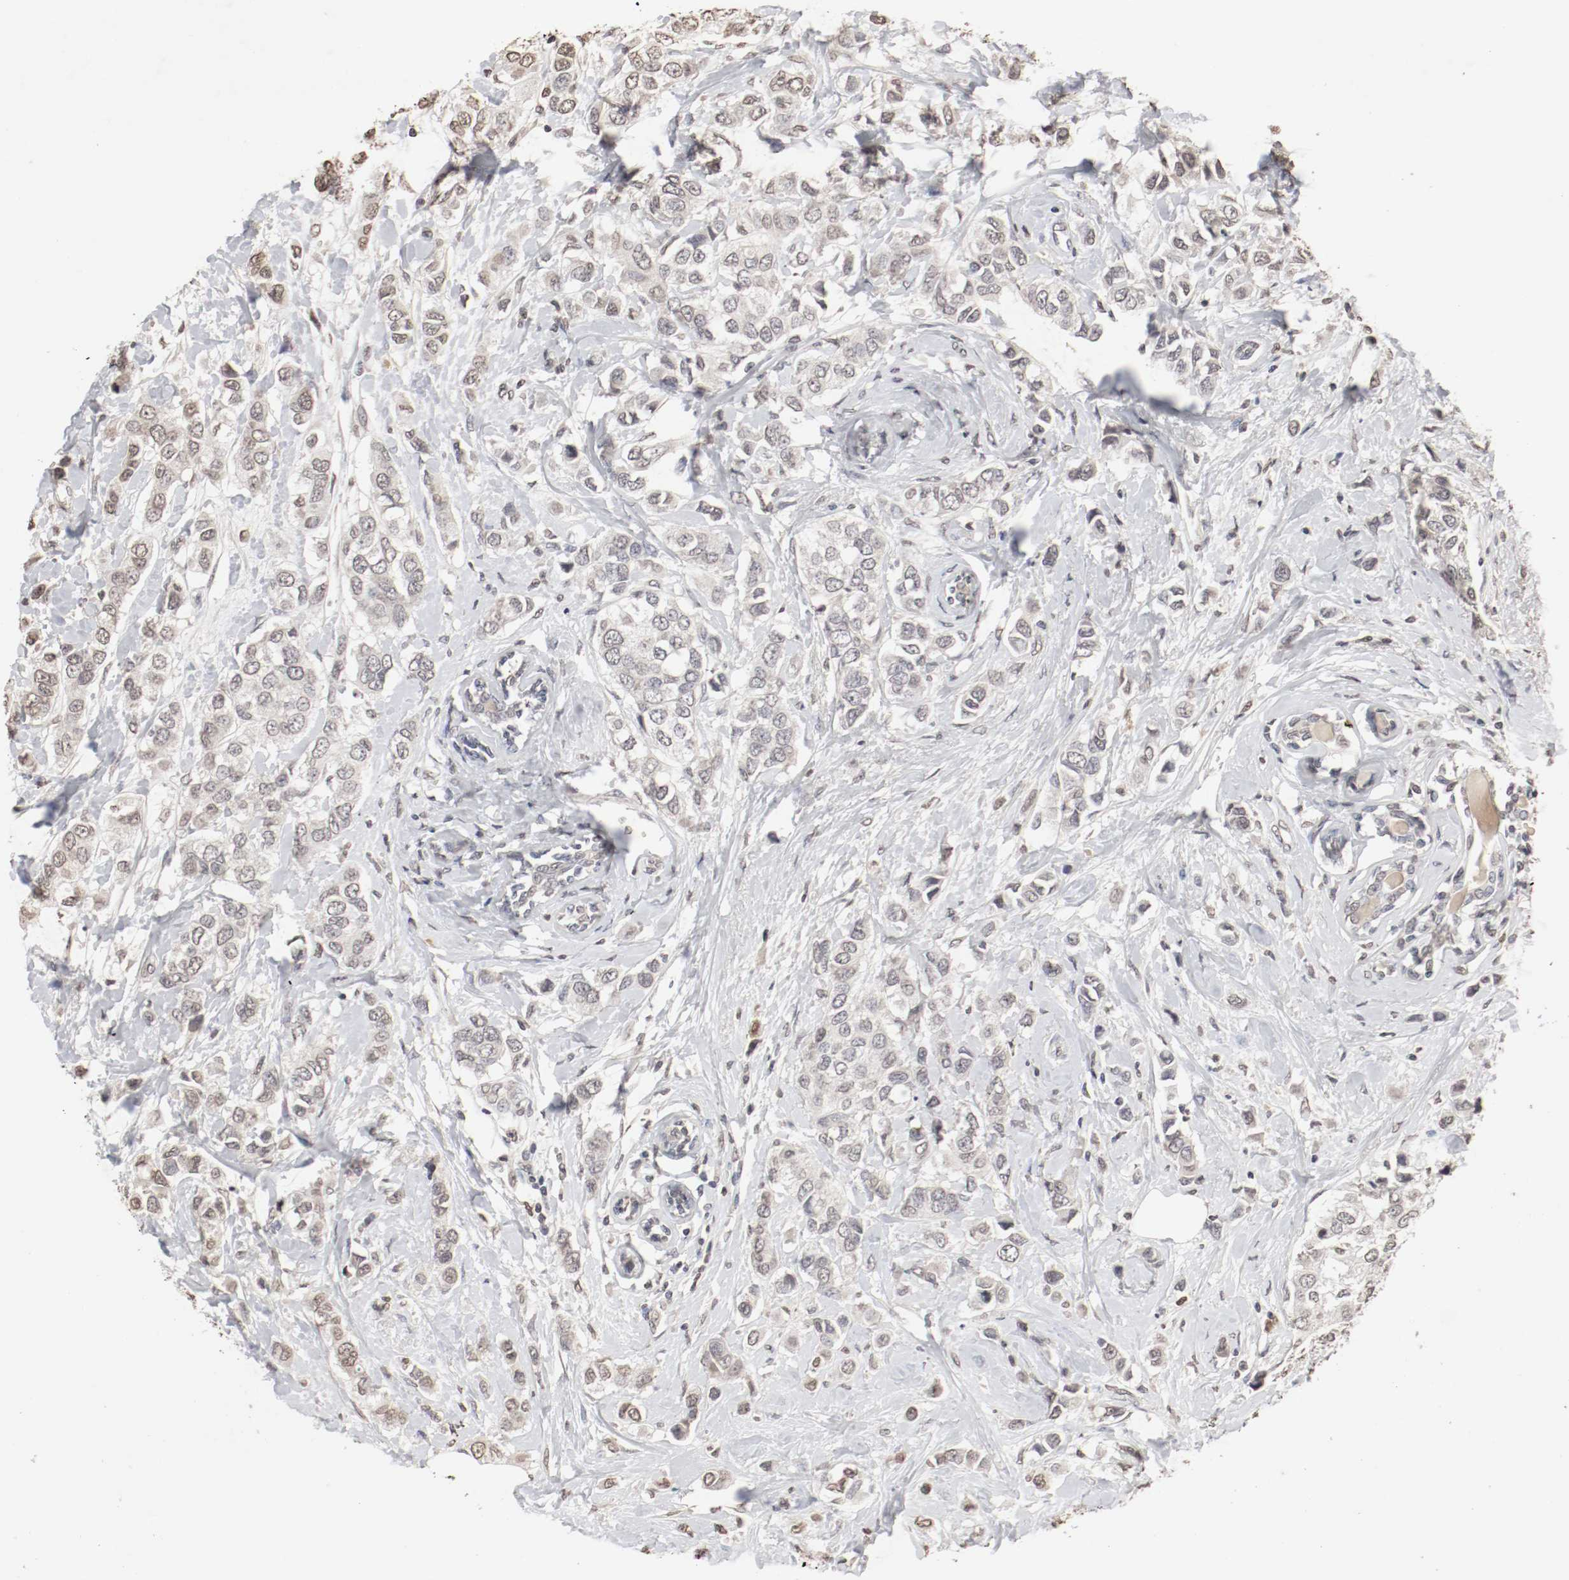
{"staining": {"intensity": "weak", "quantity": "<25%", "location": "cytoplasmic/membranous,nuclear"}, "tissue": "breast cancer", "cell_type": "Tumor cells", "image_type": "cancer", "snomed": [{"axis": "morphology", "description": "Duct carcinoma"}, {"axis": "topography", "description": "Breast"}], "caption": "An immunohistochemistry micrograph of breast cancer (infiltrating ductal carcinoma) is shown. There is no staining in tumor cells of breast cancer (infiltrating ductal carcinoma).", "gene": "WASL", "patient": {"sex": "female", "age": 50}}